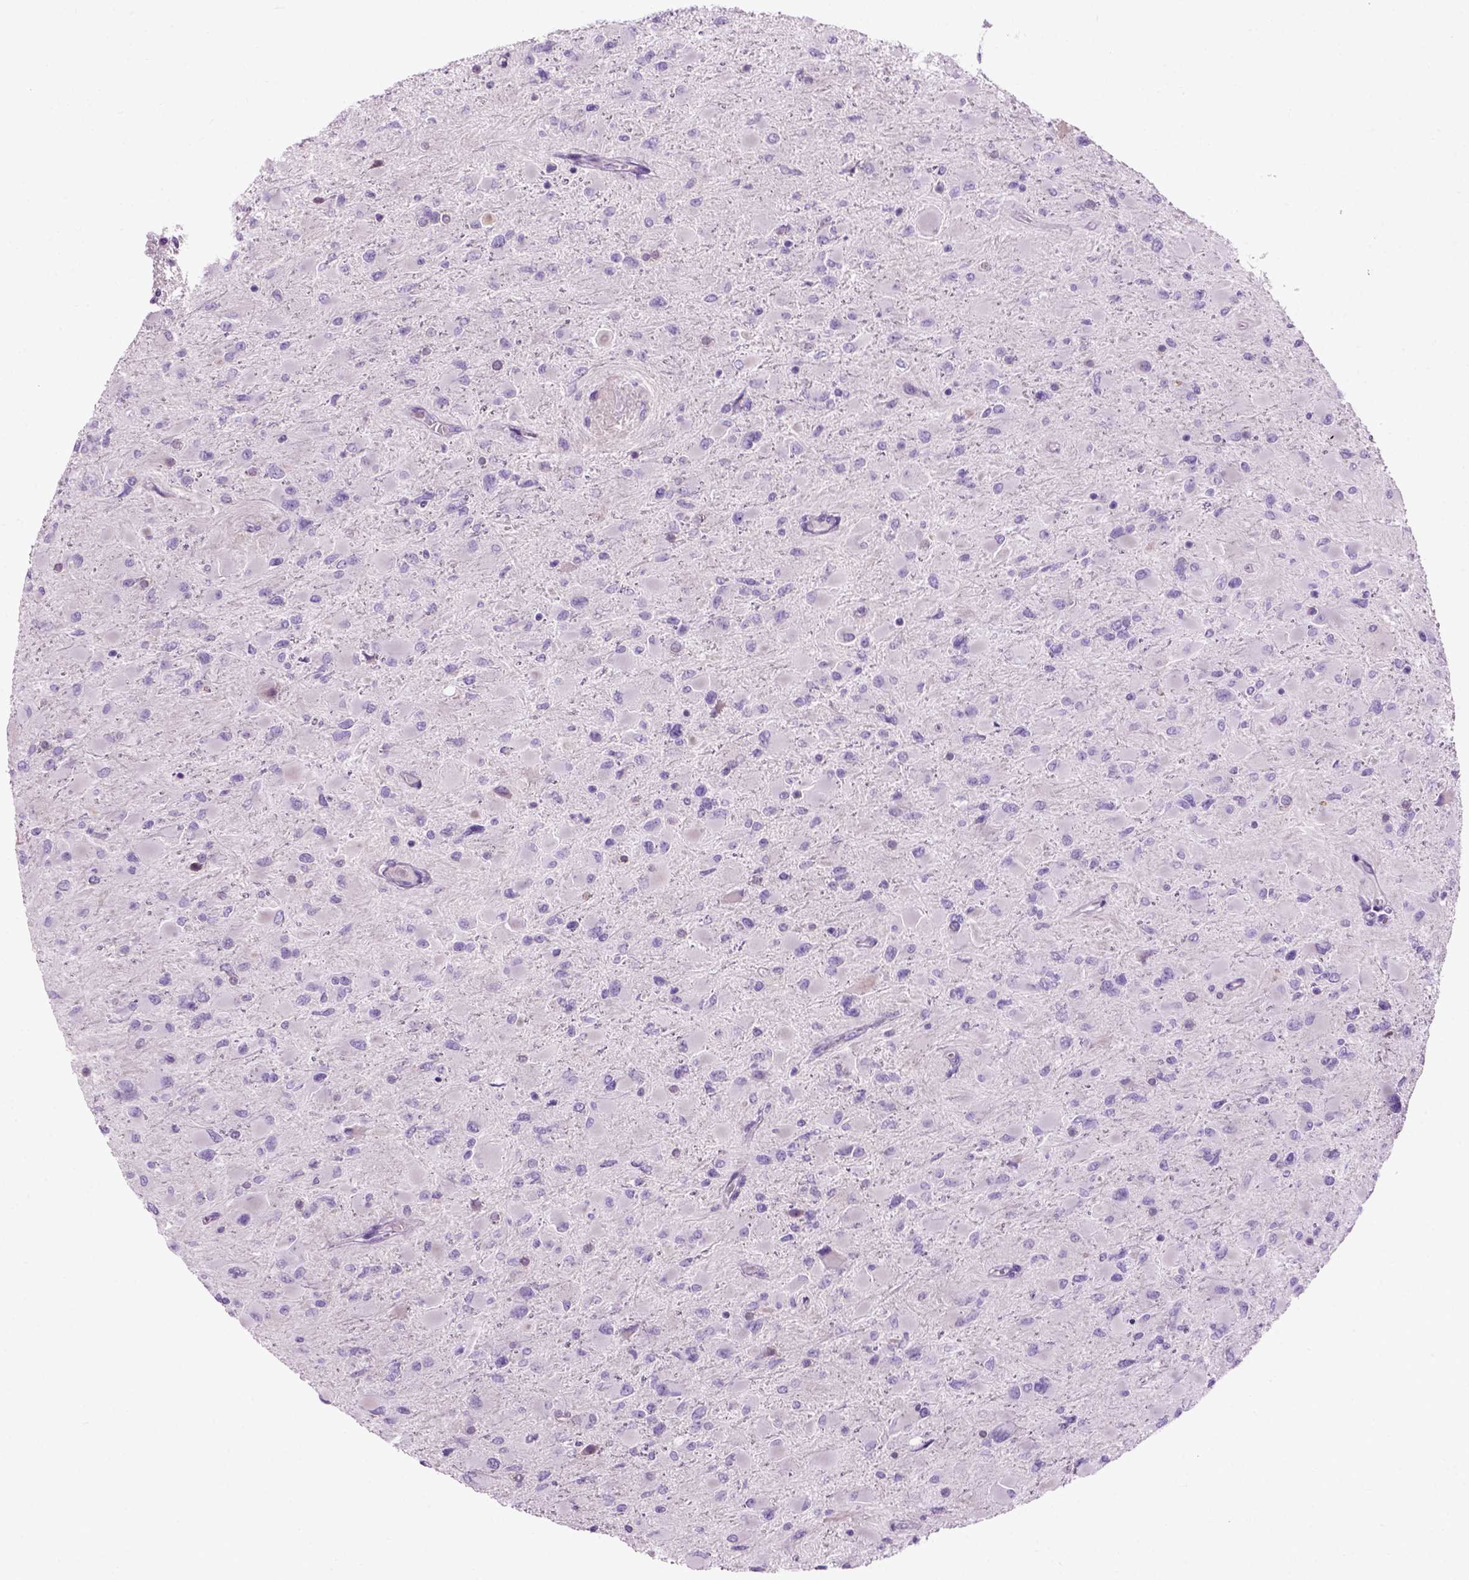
{"staining": {"intensity": "negative", "quantity": "none", "location": "none"}, "tissue": "glioma", "cell_type": "Tumor cells", "image_type": "cancer", "snomed": [{"axis": "morphology", "description": "Glioma, malignant, High grade"}, {"axis": "topography", "description": "Cerebral cortex"}], "caption": "Immunohistochemistry (IHC) micrograph of neoplastic tissue: glioma stained with DAB (3,3'-diaminobenzidine) reveals no significant protein staining in tumor cells. (DAB (3,3'-diaminobenzidine) immunohistochemistry visualized using brightfield microscopy, high magnification).", "gene": "GABRB2", "patient": {"sex": "female", "age": 36}}